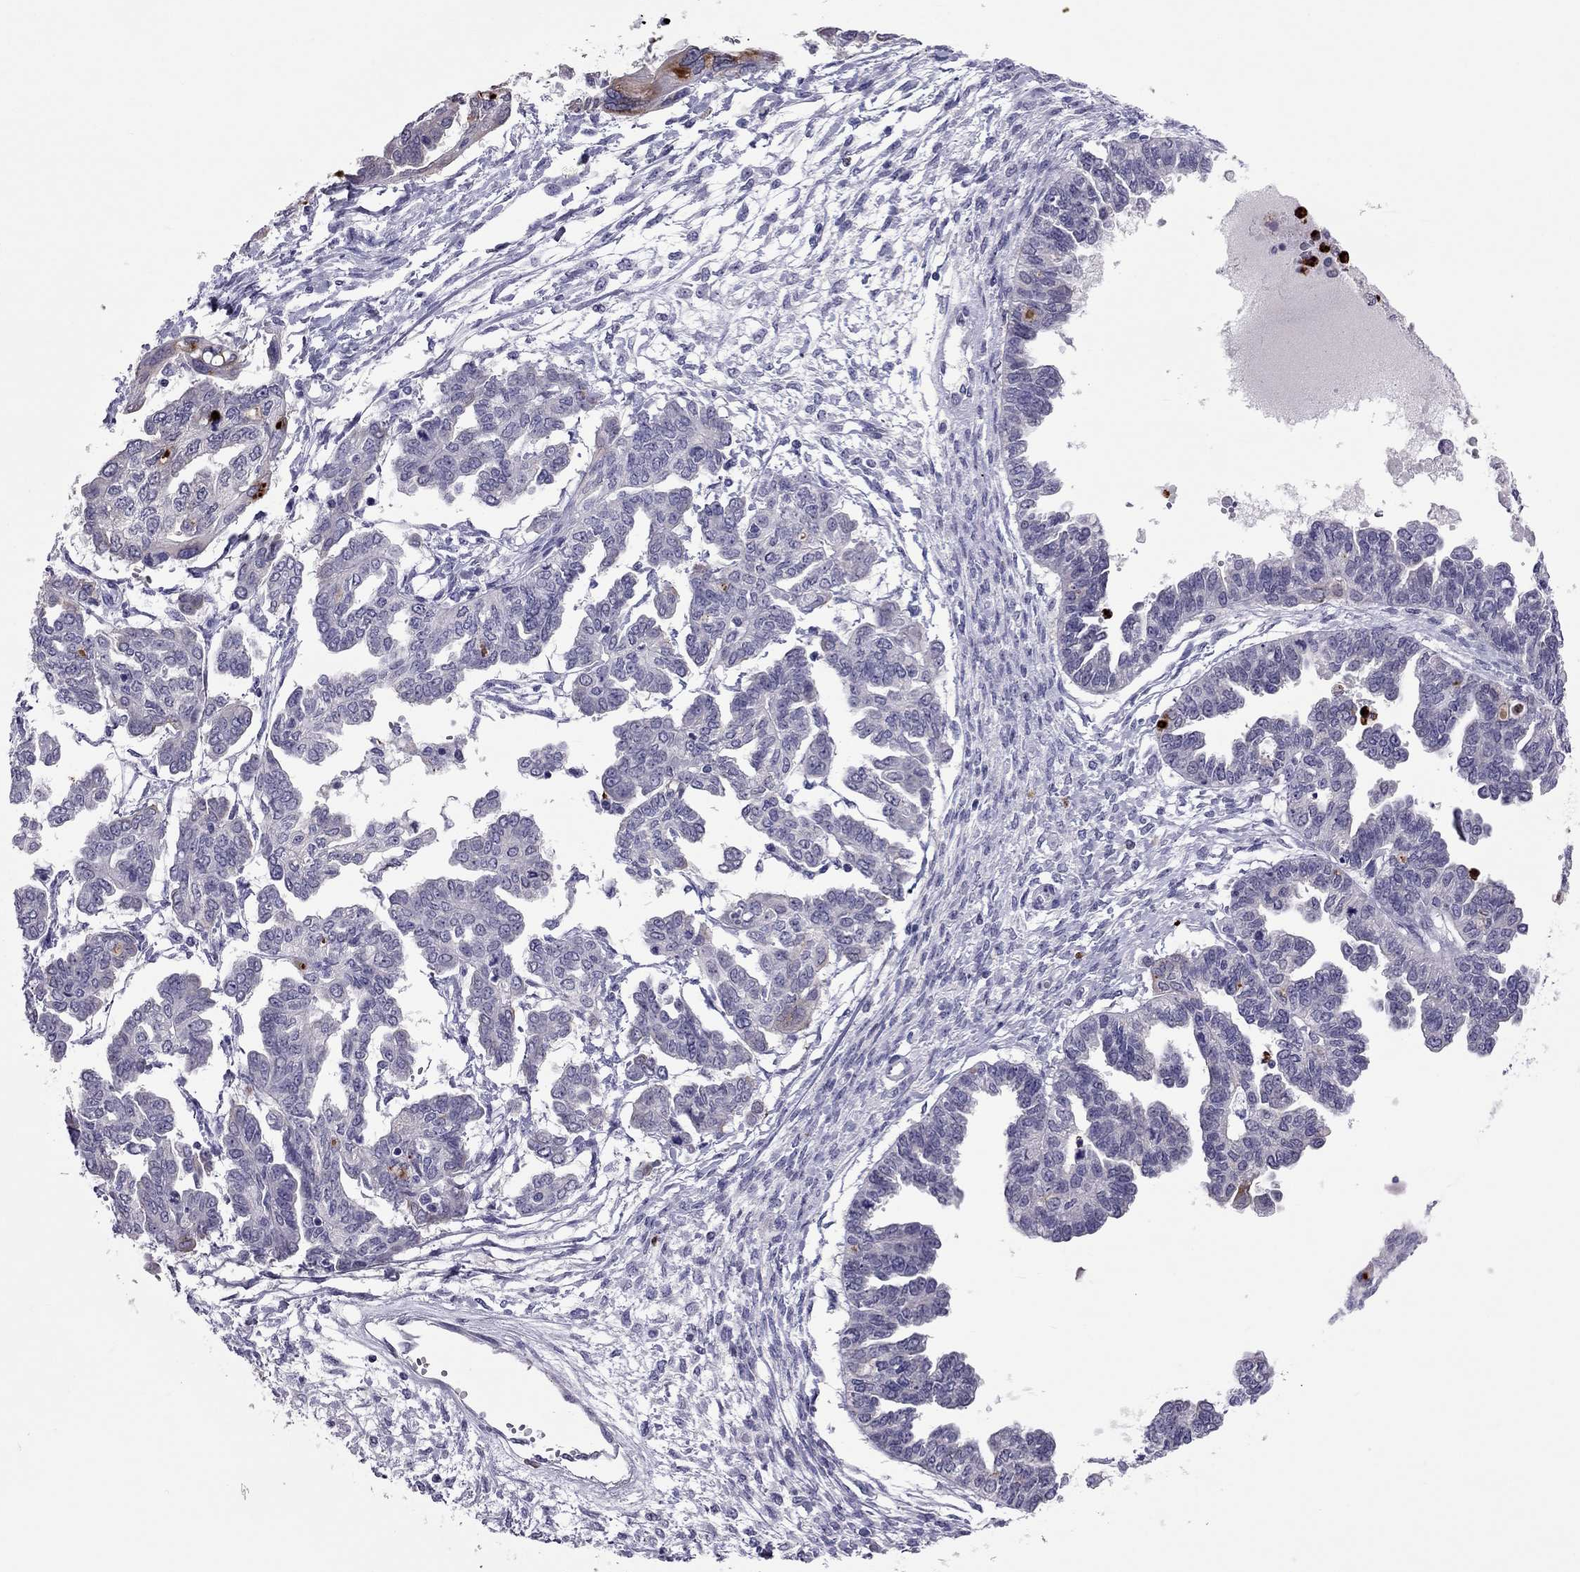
{"staining": {"intensity": "weak", "quantity": "<25%", "location": "cytoplasmic/membranous"}, "tissue": "ovarian cancer", "cell_type": "Tumor cells", "image_type": "cancer", "snomed": [{"axis": "morphology", "description": "Cystadenocarcinoma, serous, NOS"}, {"axis": "topography", "description": "Ovary"}], "caption": "IHC histopathology image of ovarian cancer stained for a protein (brown), which shows no expression in tumor cells.", "gene": "CCL27", "patient": {"sex": "female", "age": 53}}